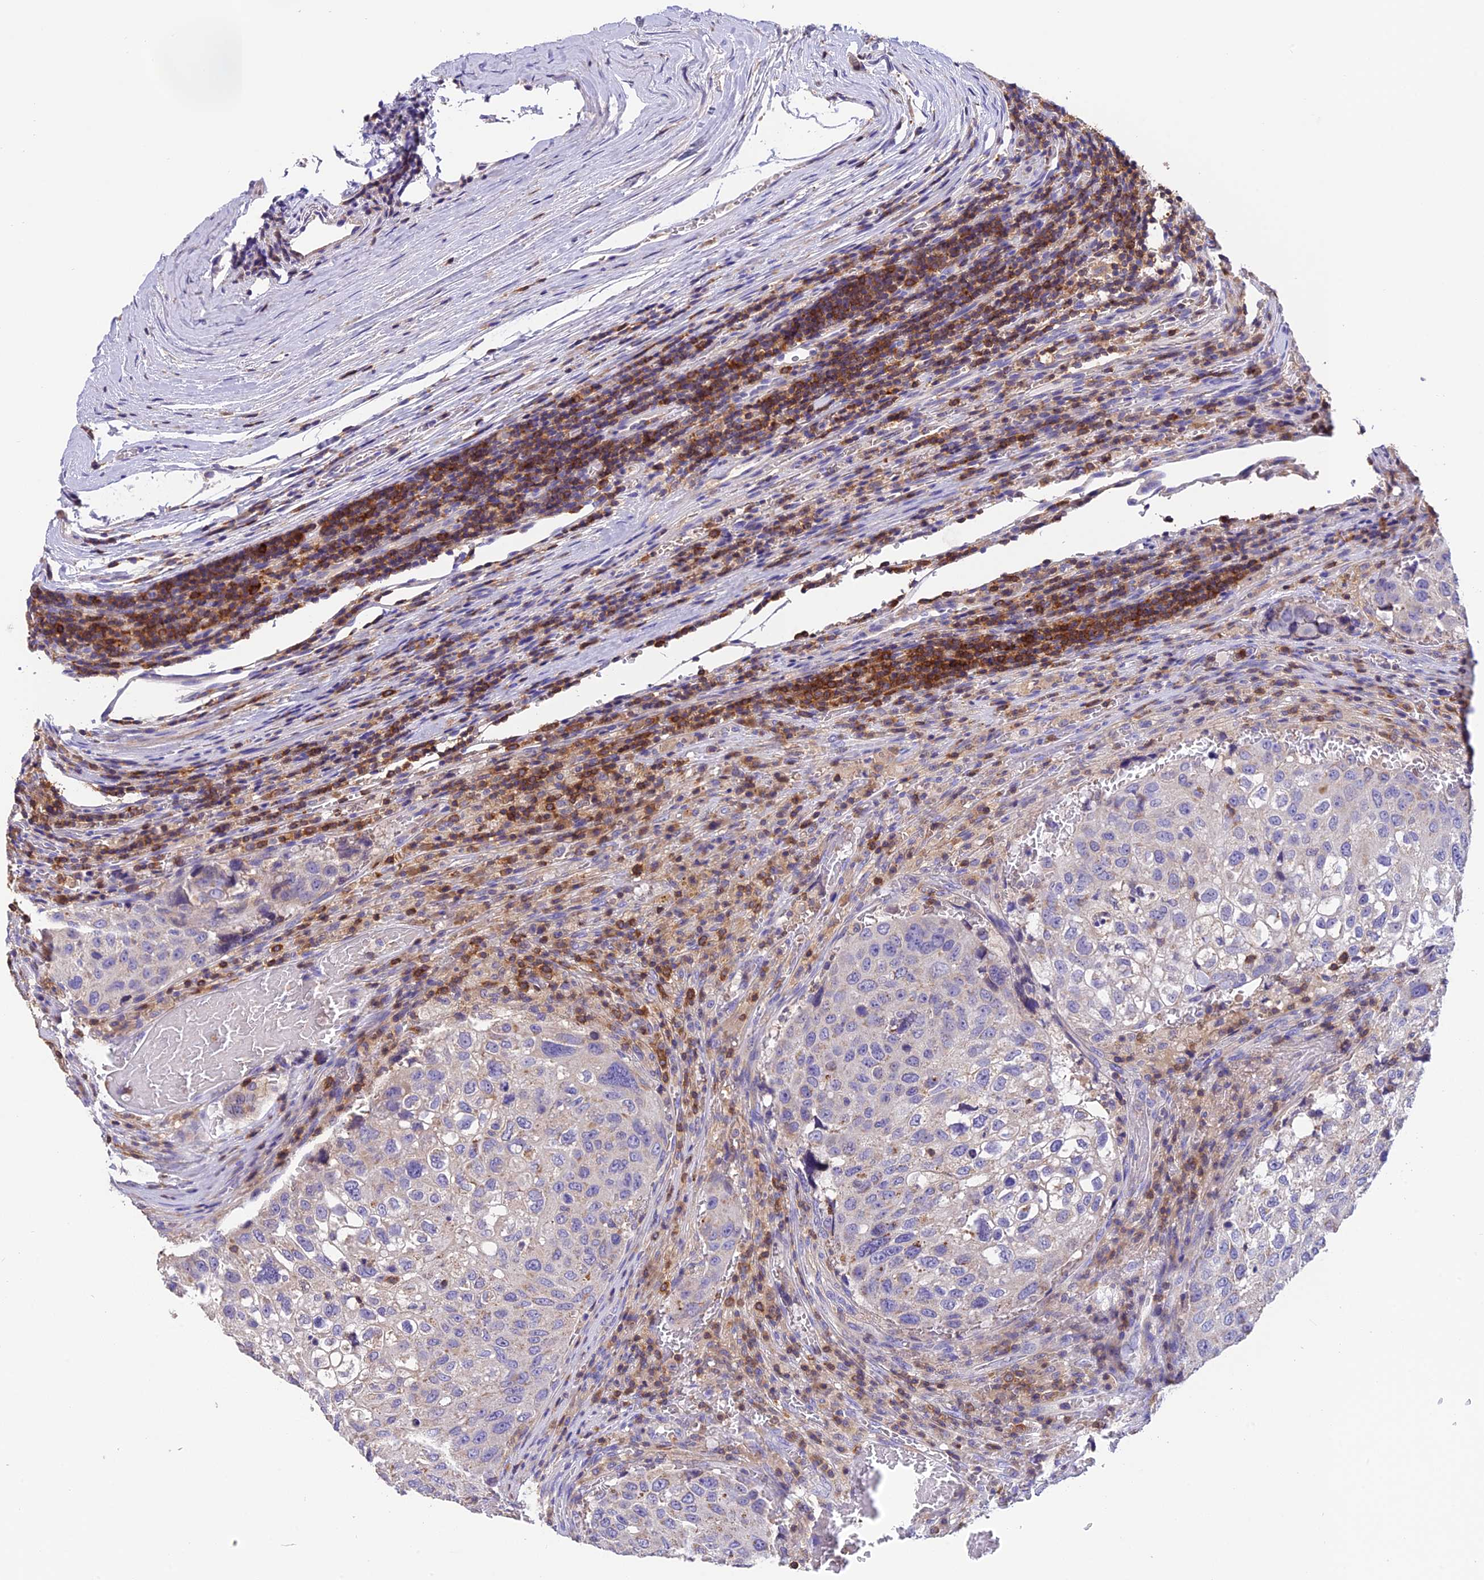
{"staining": {"intensity": "negative", "quantity": "none", "location": "none"}, "tissue": "urothelial cancer", "cell_type": "Tumor cells", "image_type": "cancer", "snomed": [{"axis": "morphology", "description": "Urothelial carcinoma, High grade"}, {"axis": "topography", "description": "Lymph node"}, {"axis": "topography", "description": "Urinary bladder"}], "caption": "Tumor cells show no significant staining in urothelial cancer.", "gene": "LPXN", "patient": {"sex": "male", "age": 51}}